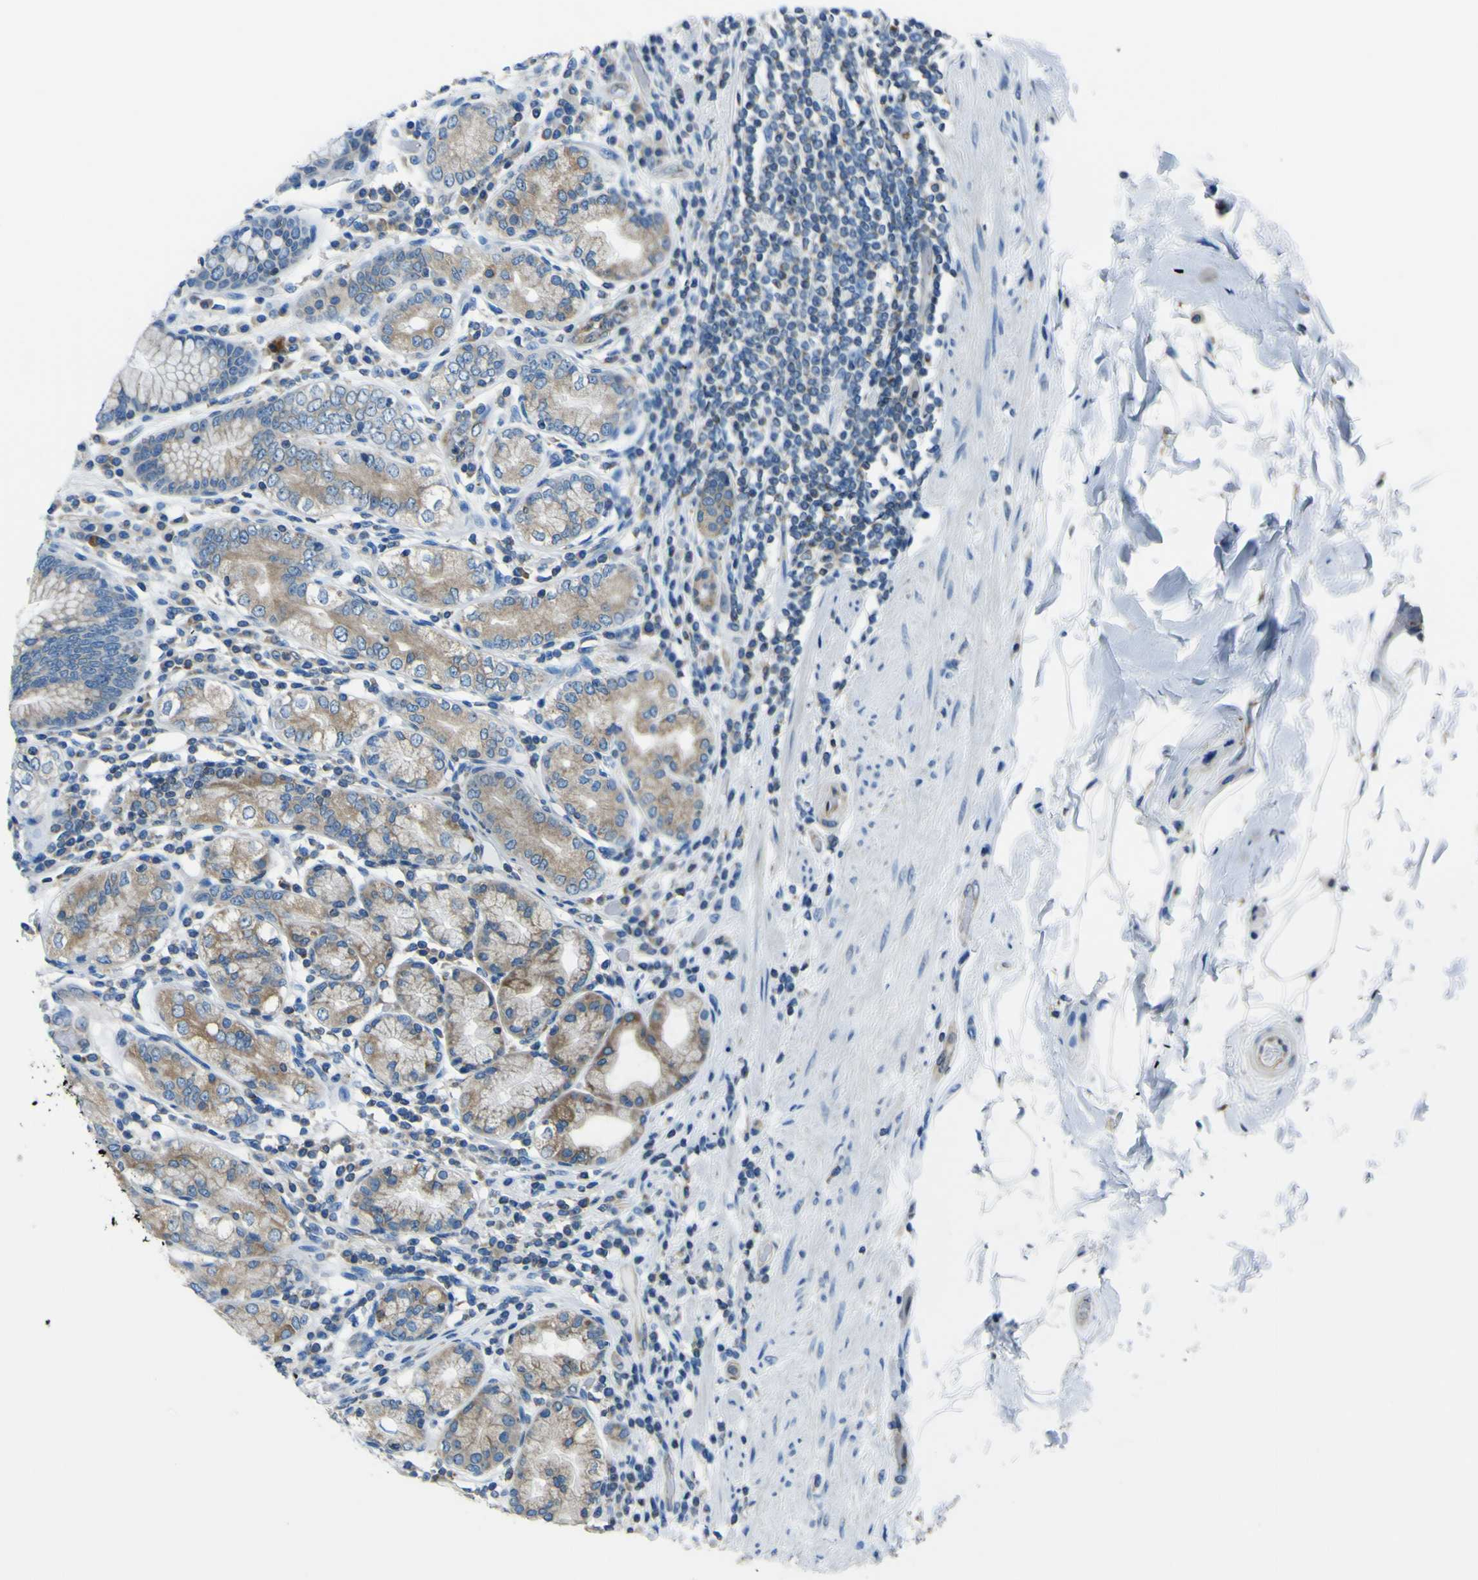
{"staining": {"intensity": "moderate", "quantity": "25%-75%", "location": "cytoplasmic/membranous"}, "tissue": "stomach", "cell_type": "Glandular cells", "image_type": "normal", "snomed": [{"axis": "morphology", "description": "Normal tissue, NOS"}, {"axis": "topography", "description": "Stomach, lower"}], "caption": "The histopathology image reveals staining of unremarkable stomach, revealing moderate cytoplasmic/membranous protein staining (brown color) within glandular cells.", "gene": "STIM1", "patient": {"sex": "female", "age": 76}}